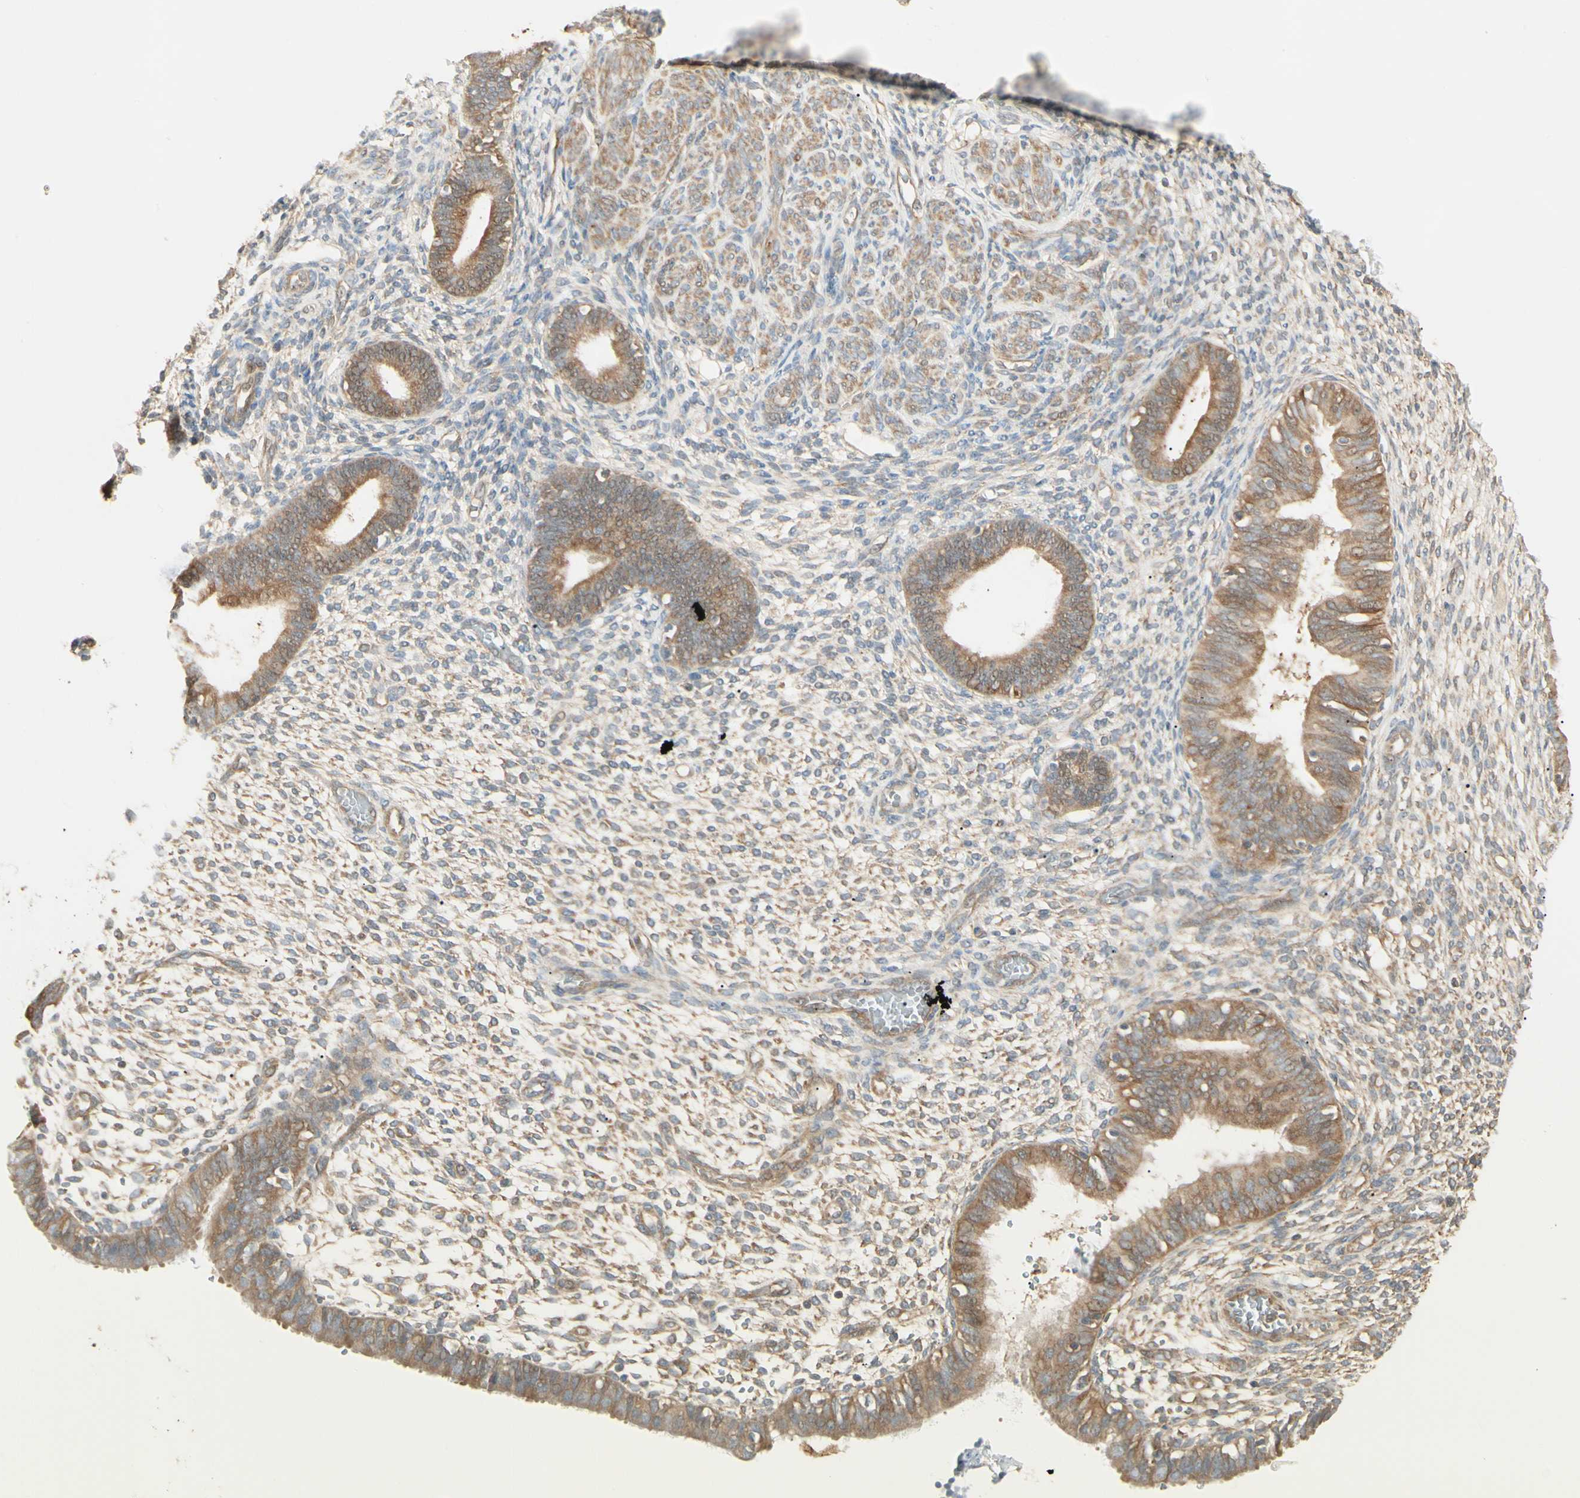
{"staining": {"intensity": "moderate", "quantity": "25%-75%", "location": "cytoplasmic/membranous"}, "tissue": "endometrium", "cell_type": "Cells in endometrial stroma", "image_type": "normal", "snomed": [{"axis": "morphology", "description": "Normal tissue, NOS"}, {"axis": "topography", "description": "Endometrium"}], "caption": "DAB immunohistochemical staining of normal human endometrium exhibits moderate cytoplasmic/membranous protein positivity in about 25%-75% of cells in endometrial stroma.", "gene": "IRAG1", "patient": {"sex": "female", "age": 61}}